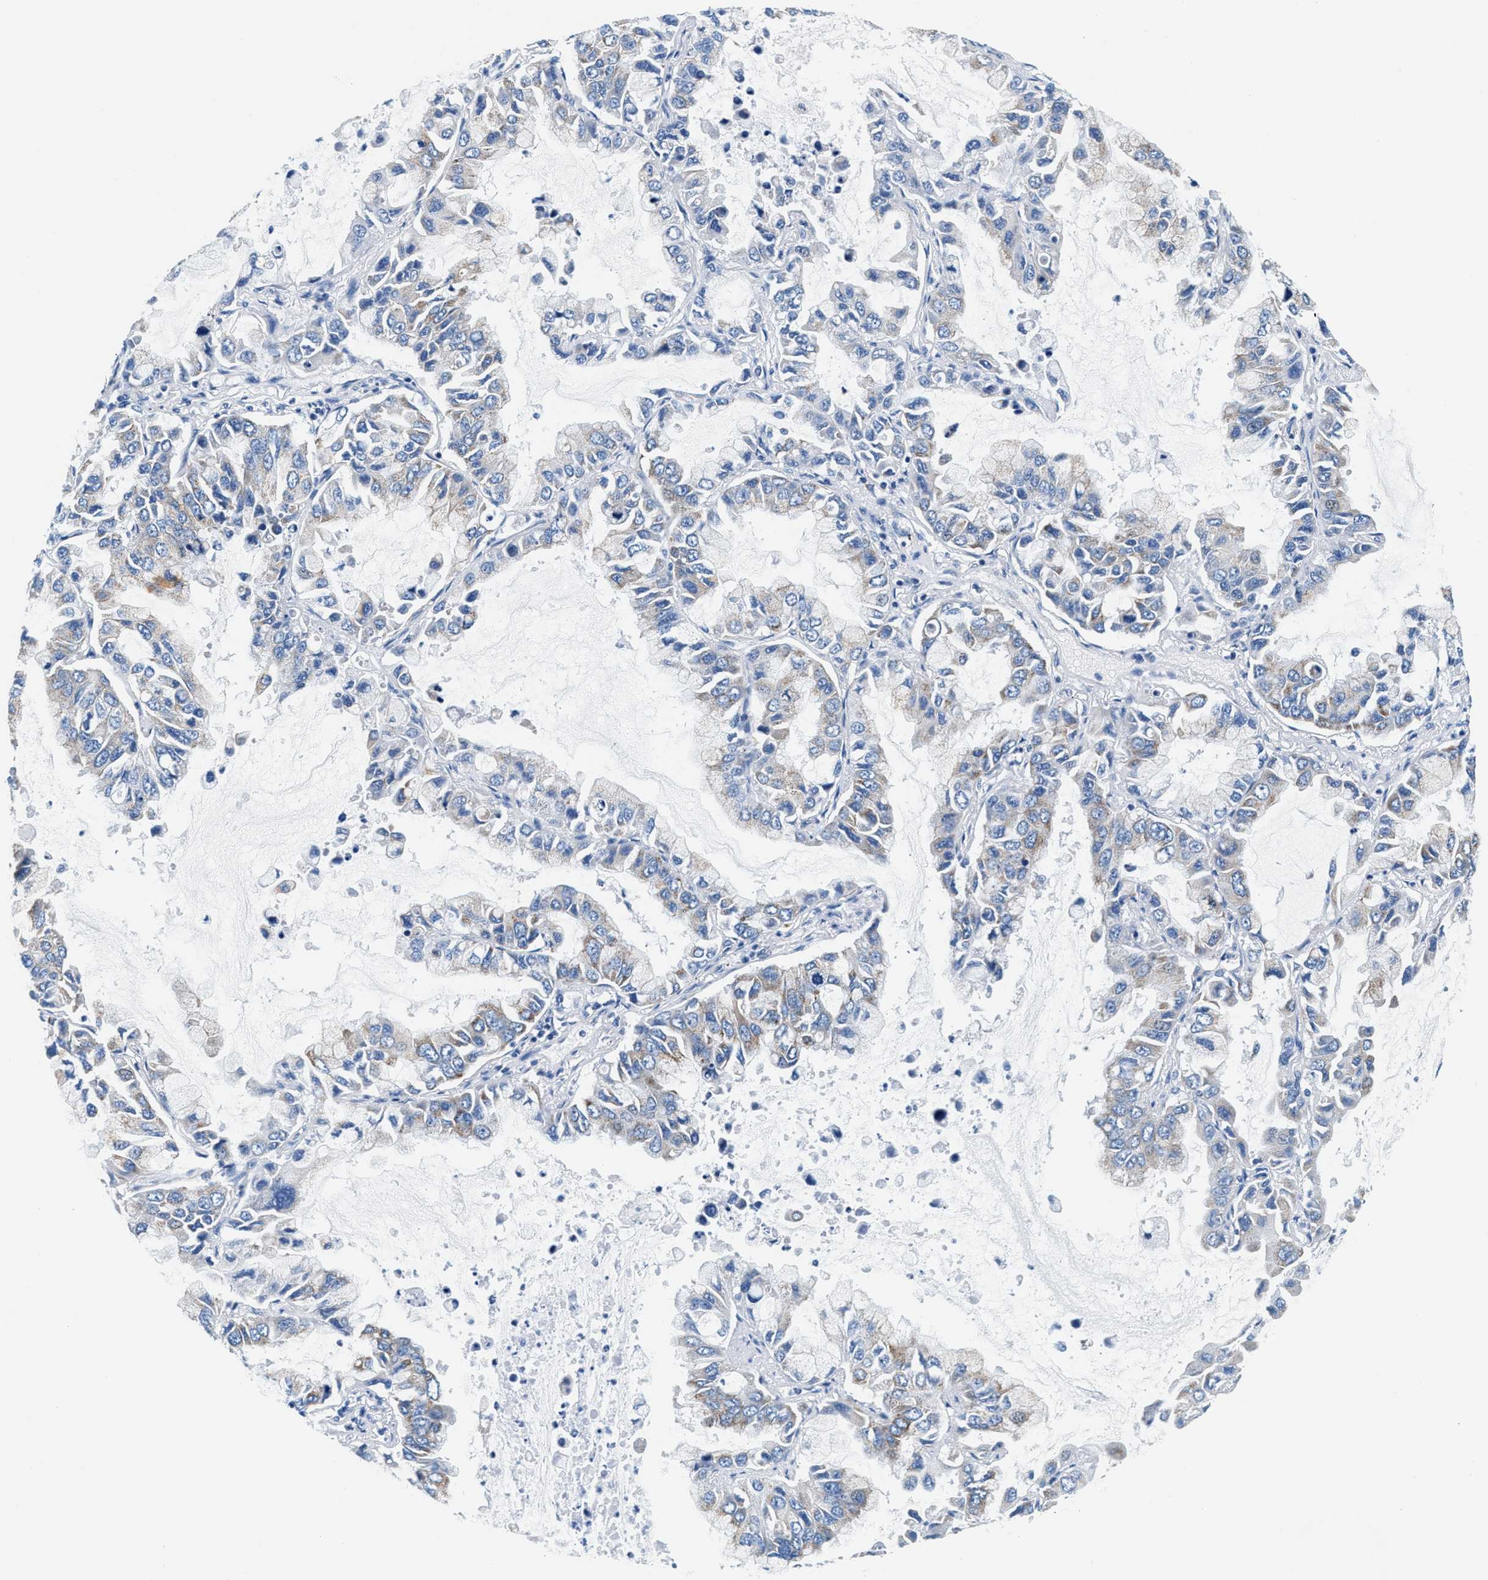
{"staining": {"intensity": "weak", "quantity": "<25%", "location": "cytoplasmic/membranous"}, "tissue": "lung cancer", "cell_type": "Tumor cells", "image_type": "cancer", "snomed": [{"axis": "morphology", "description": "Adenocarcinoma, NOS"}, {"axis": "topography", "description": "Lung"}], "caption": "This micrograph is of lung cancer stained with IHC to label a protein in brown with the nuclei are counter-stained blue. There is no expression in tumor cells.", "gene": "VPS53", "patient": {"sex": "male", "age": 64}}